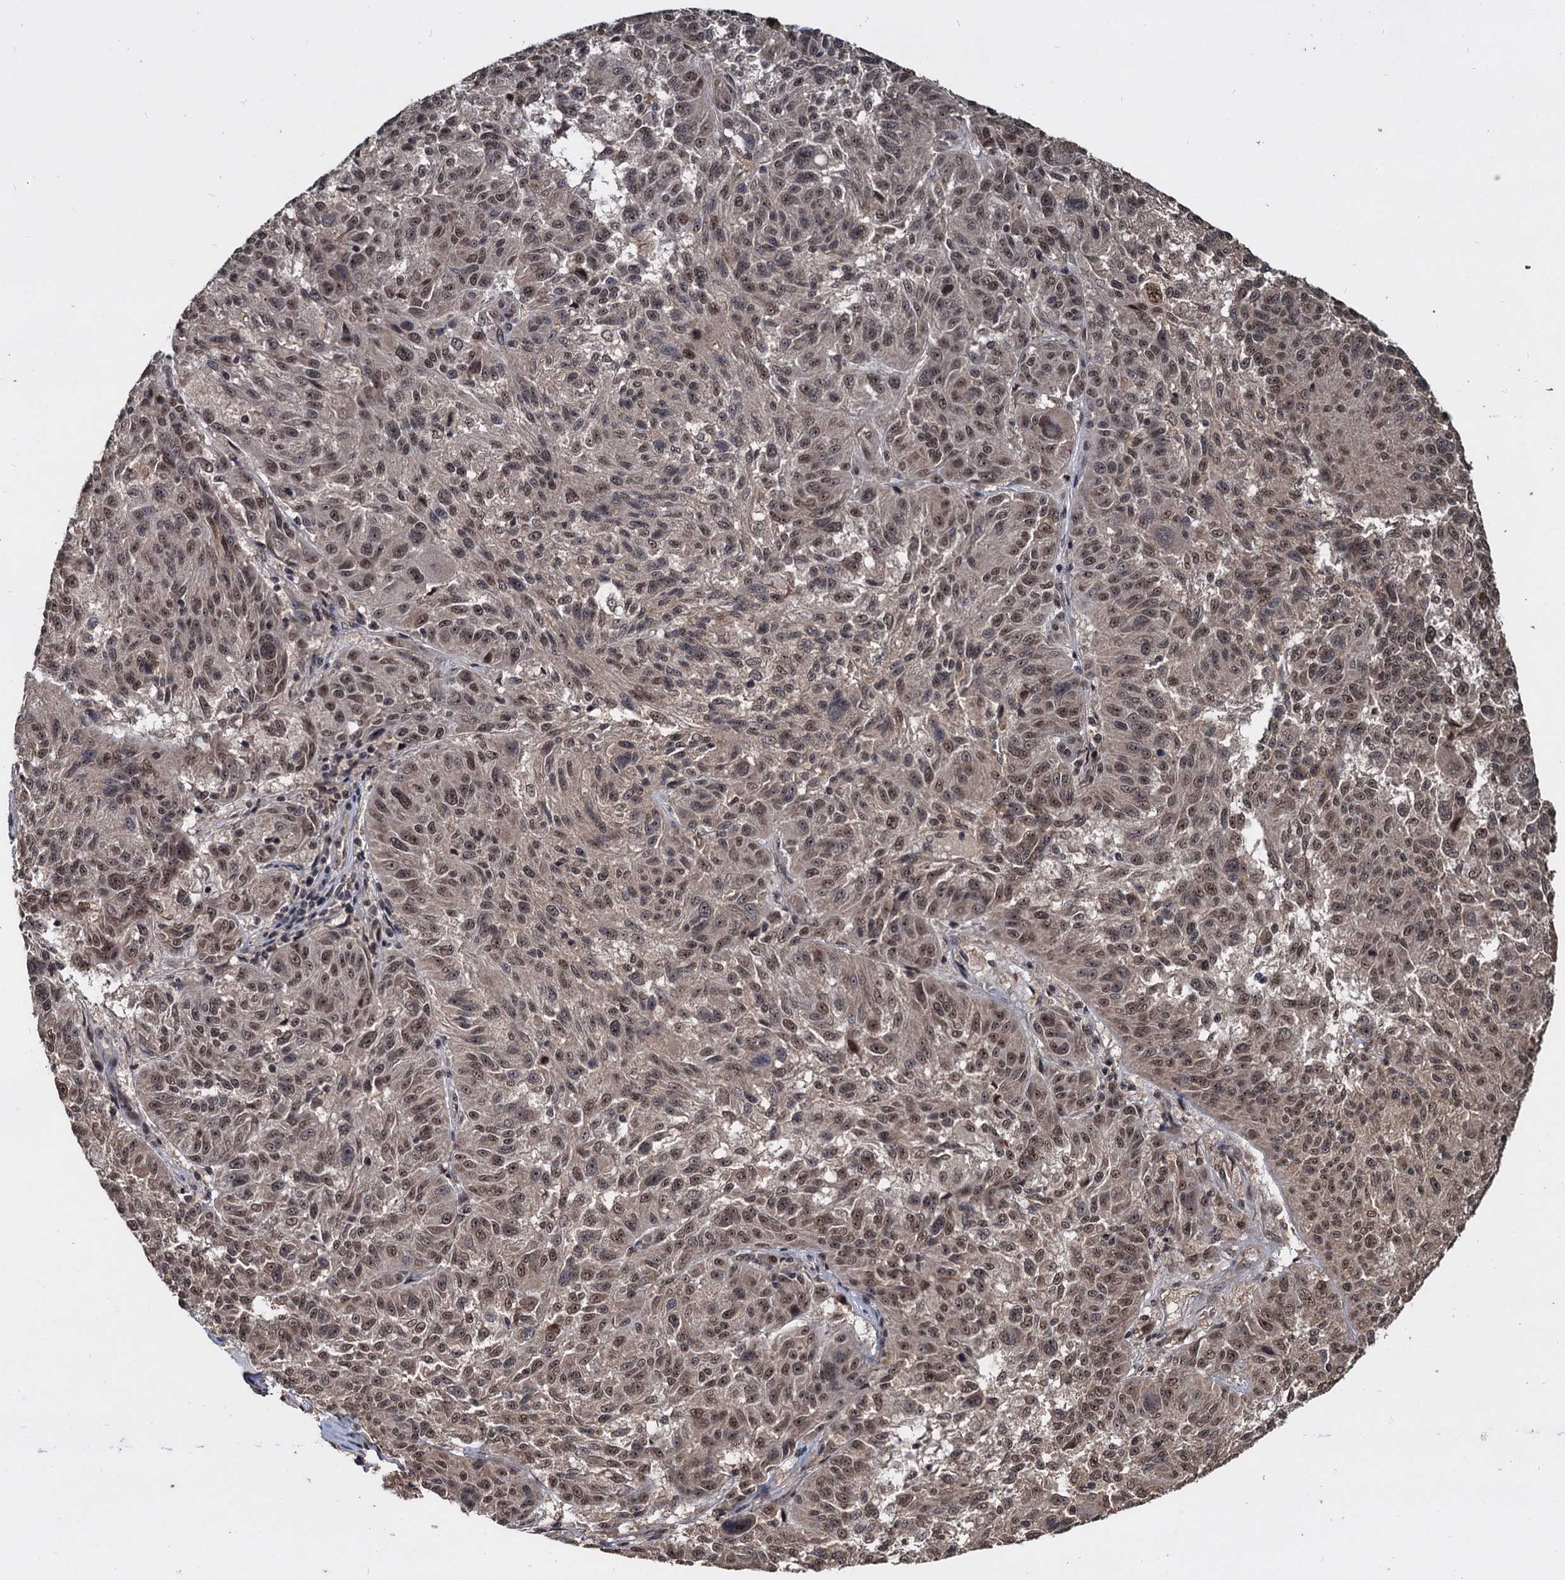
{"staining": {"intensity": "moderate", "quantity": "25%-75%", "location": "nuclear"}, "tissue": "melanoma", "cell_type": "Tumor cells", "image_type": "cancer", "snomed": [{"axis": "morphology", "description": "Malignant melanoma, NOS"}, {"axis": "topography", "description": "Skin"}], "caption": "A brown stain shows moderate nuclear expression of a protein in human melanoma tumor cells.", "gene": "FAM216B", "patient": {"sex": "male", "age": 53}}